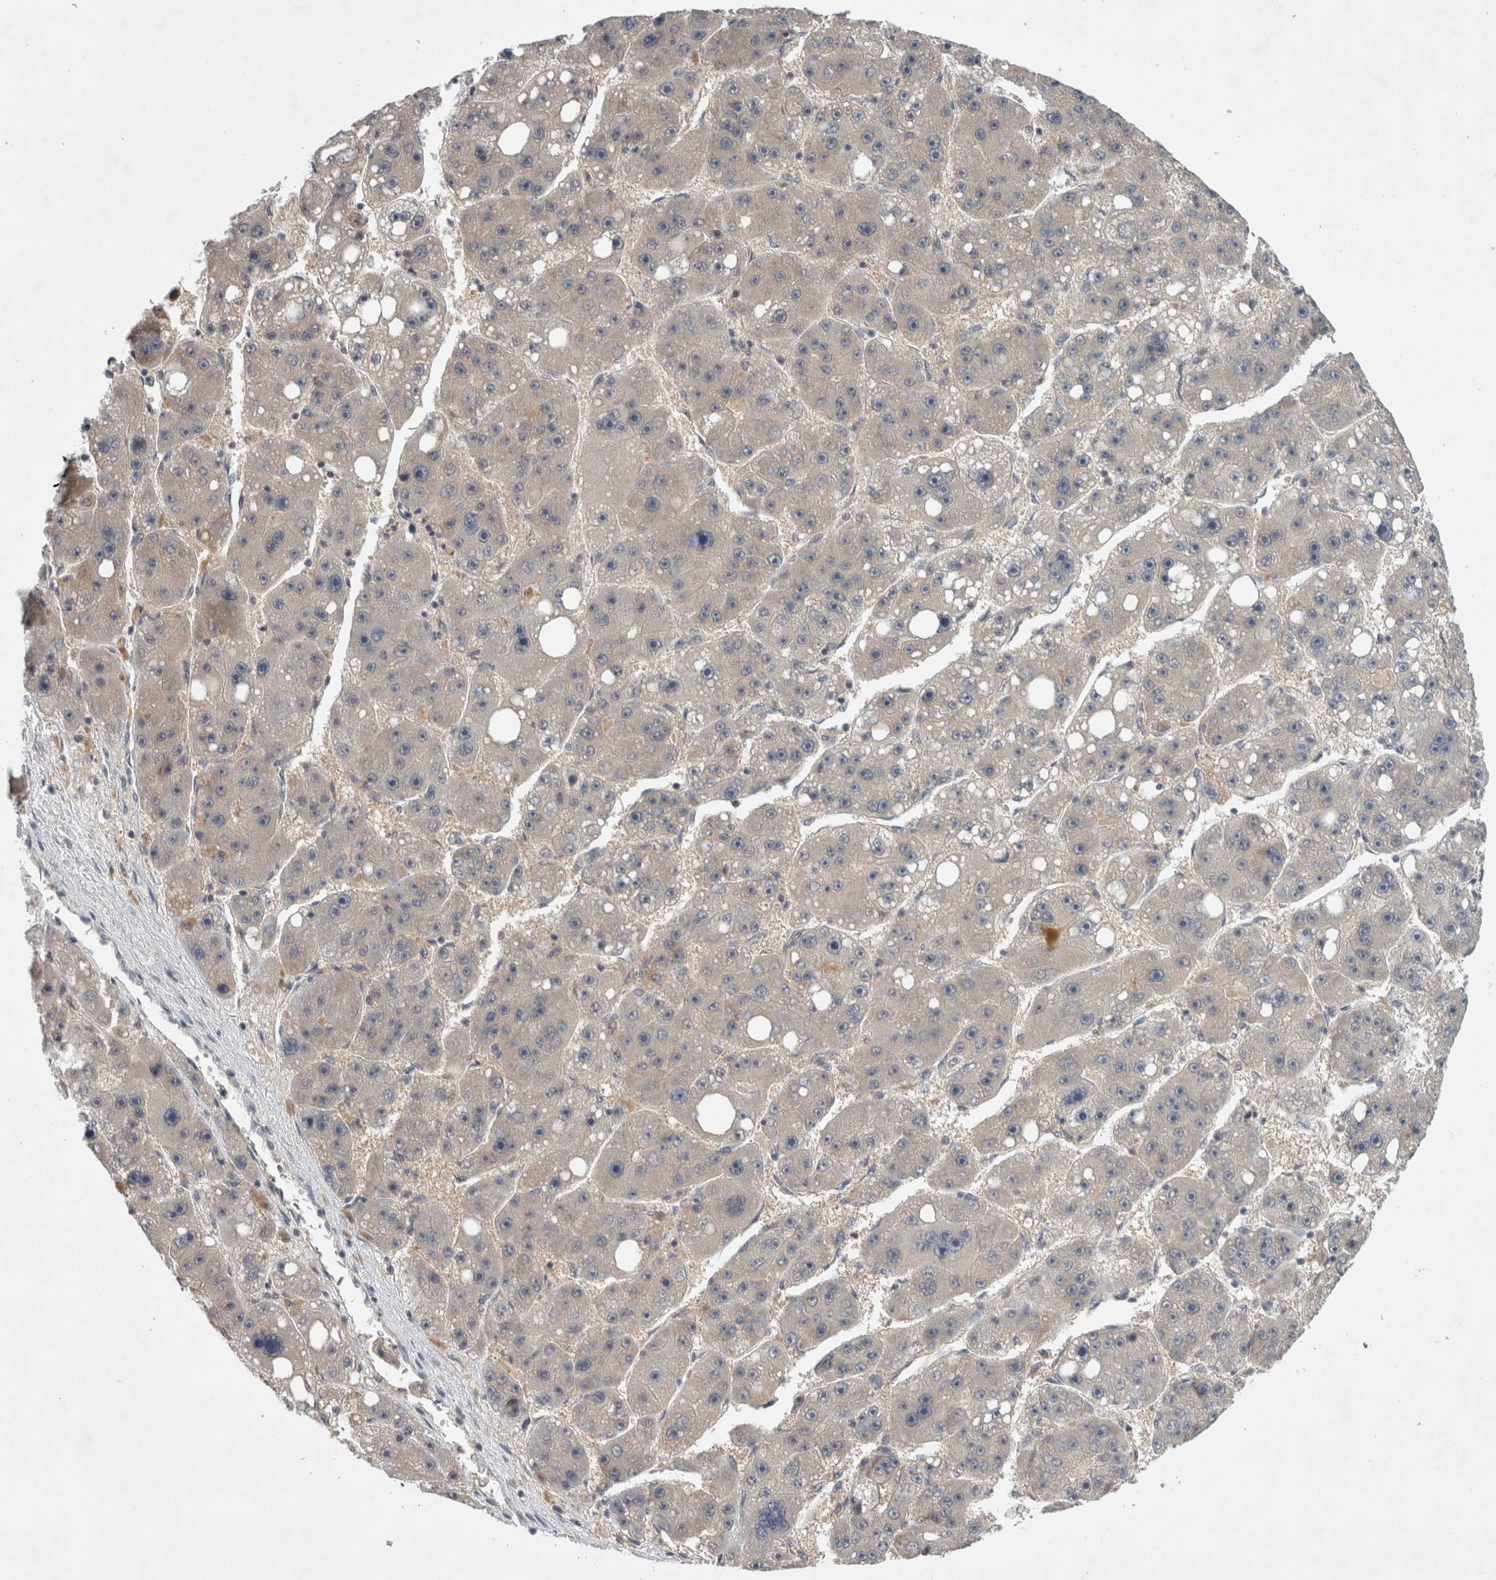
{"staining": {"intensity": "negative", "quantity": "none", "location": "none"}, "tissue": "liver cancer", "cell_type": "Tumor cells", "image_type": "cancer", "snomed": [{"axis": "morphology", "description": "Carcinoma, Hepatocellular, NOS"}, {"axis": "topography", "description": "Liver"}], "caption": "Immunohistochemical staining of human liver cancer exhibits no significant staining in tumor cells.", "gene": "AASDHPPT", "patient": {"sex": "female", "age": 61}}